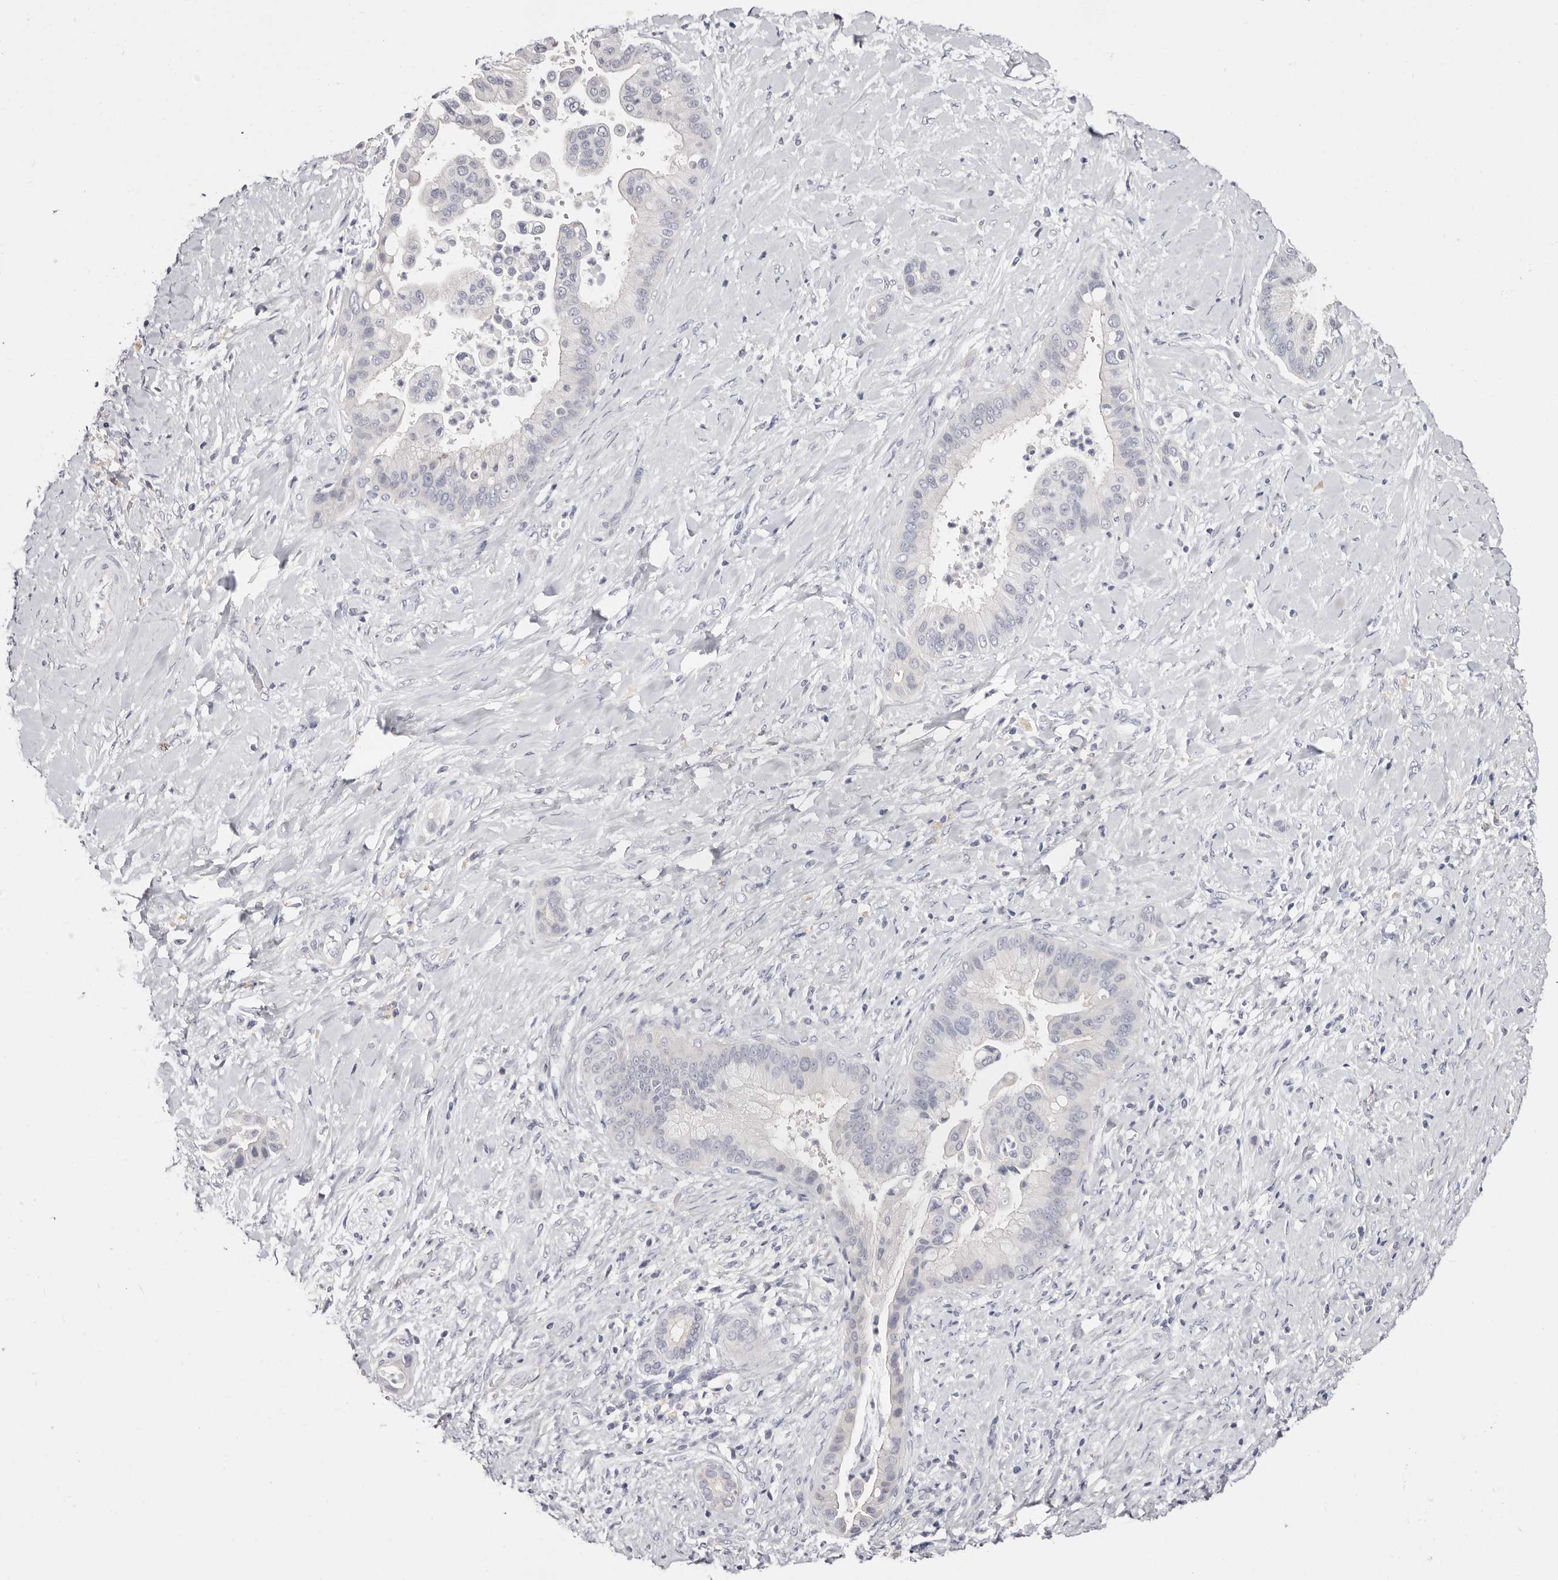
{"staining": {"intensity": "negative", "quantity": "none", "location": "none"}, "tissue": "liver cancer", "cell_type": "Tumor cells", "image_type": "cancer", "snomed": [{"axis": "morphology", "description": "Cholangiocarcinoma"}, {"axis": "topography", "description": "Liver"}], "caption": "The photomicrograph exhibits no staining of tumor cells in liver cholangiocarcinoma. (Stains: DAB IHC with hematoxylin counter stain, Microscopy: brightfield microscopy at high magnification).", "gene": "ROM1", "patient": {"sex": "female", "age": 54}}